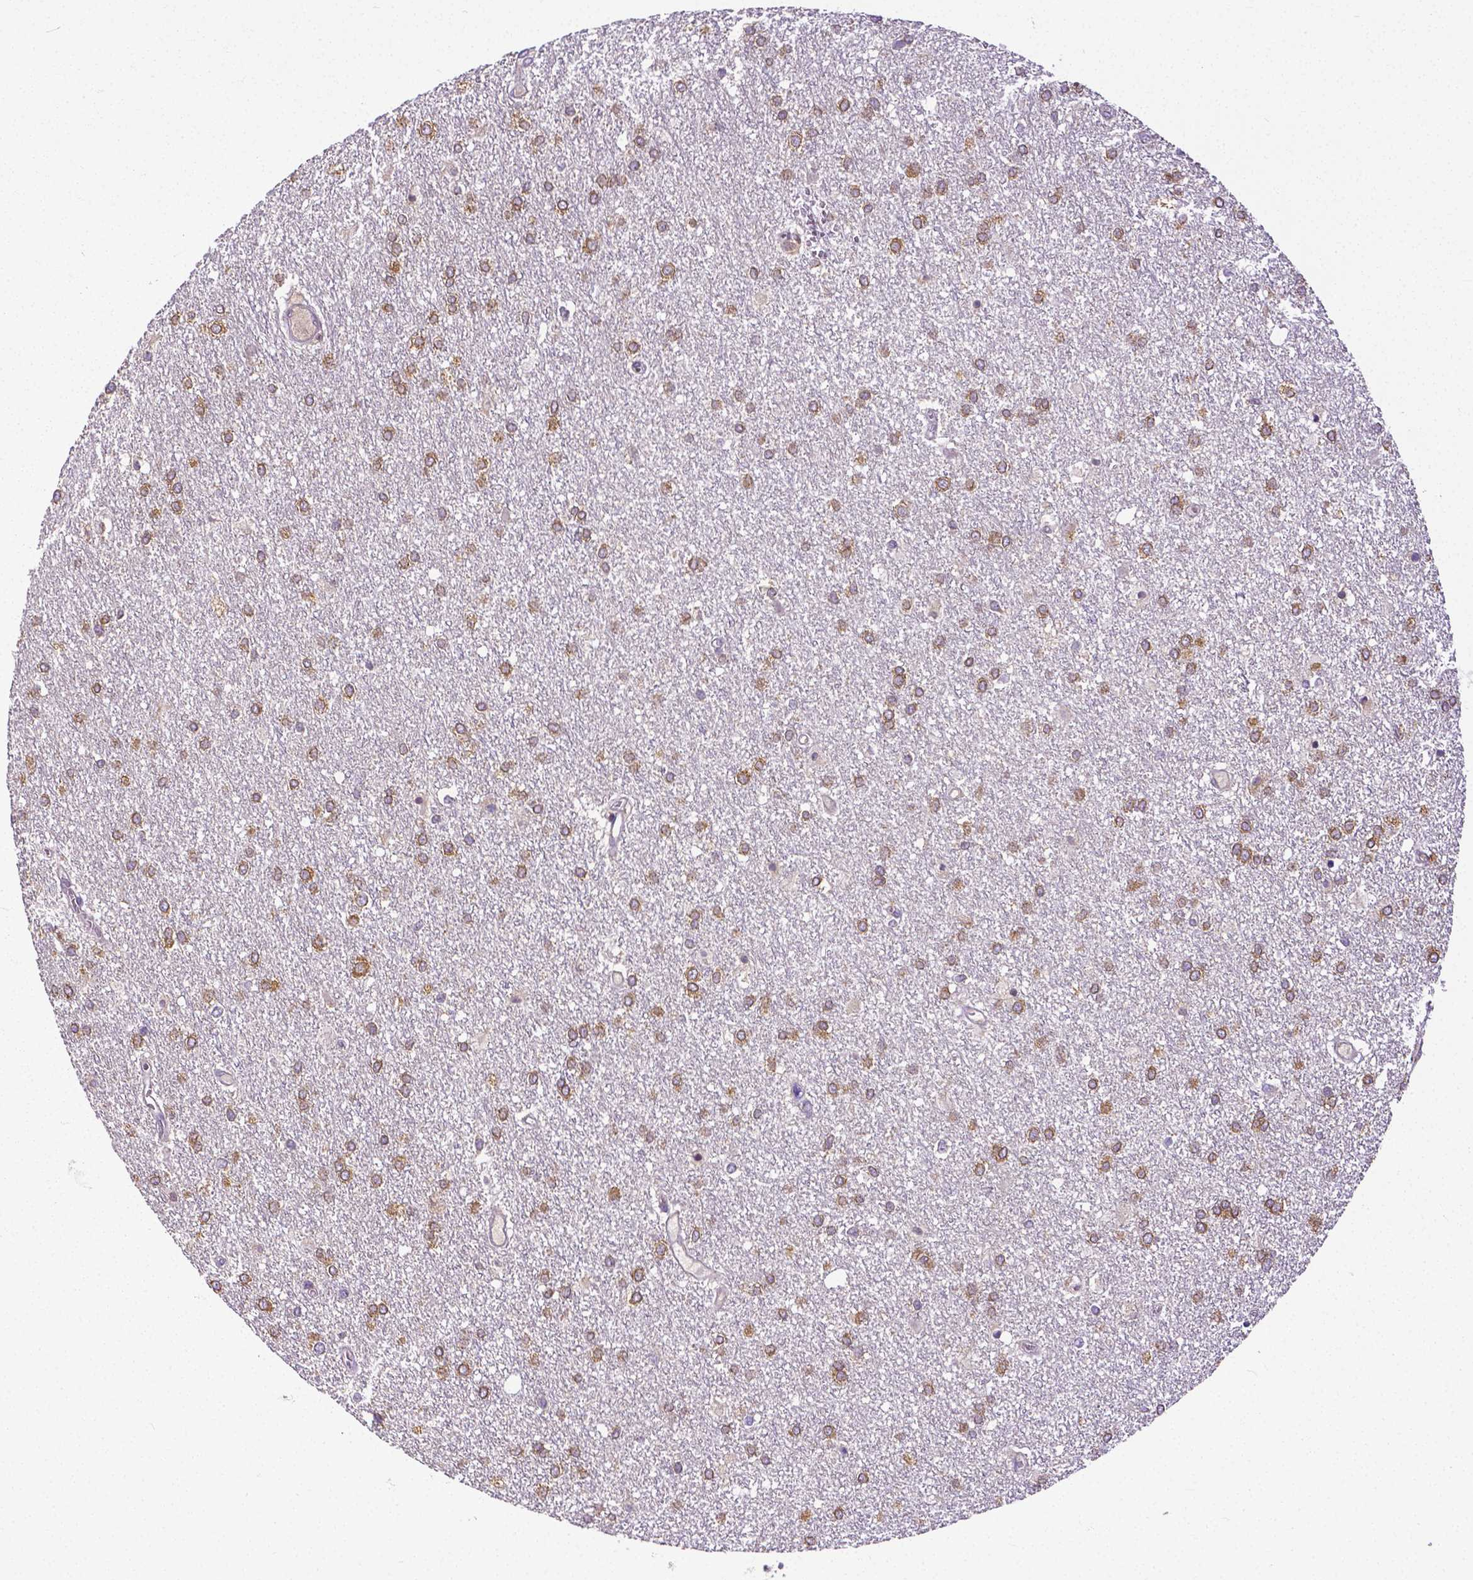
{"staining": {"intensity": "moderate", "quantity": ">75%", "location": "cytoplasmic/membranous"}, "tissue": "glioma", "cell_type": "Tumor cells", "image_type": "cancer", "snomed": [{"axis": "morphology", "description": "Glioma, malignant, High grade"}, {"axis": "topography", "description": "Brain"}], "caption": "The histopathology image reveals a brown stain indicating the presence of a protein in the cytoplasmic/membranous of tumor cells in malignant high-grade glioma.", "gene": "DICER1", "patient": {"sex": "female", "age": 61}}